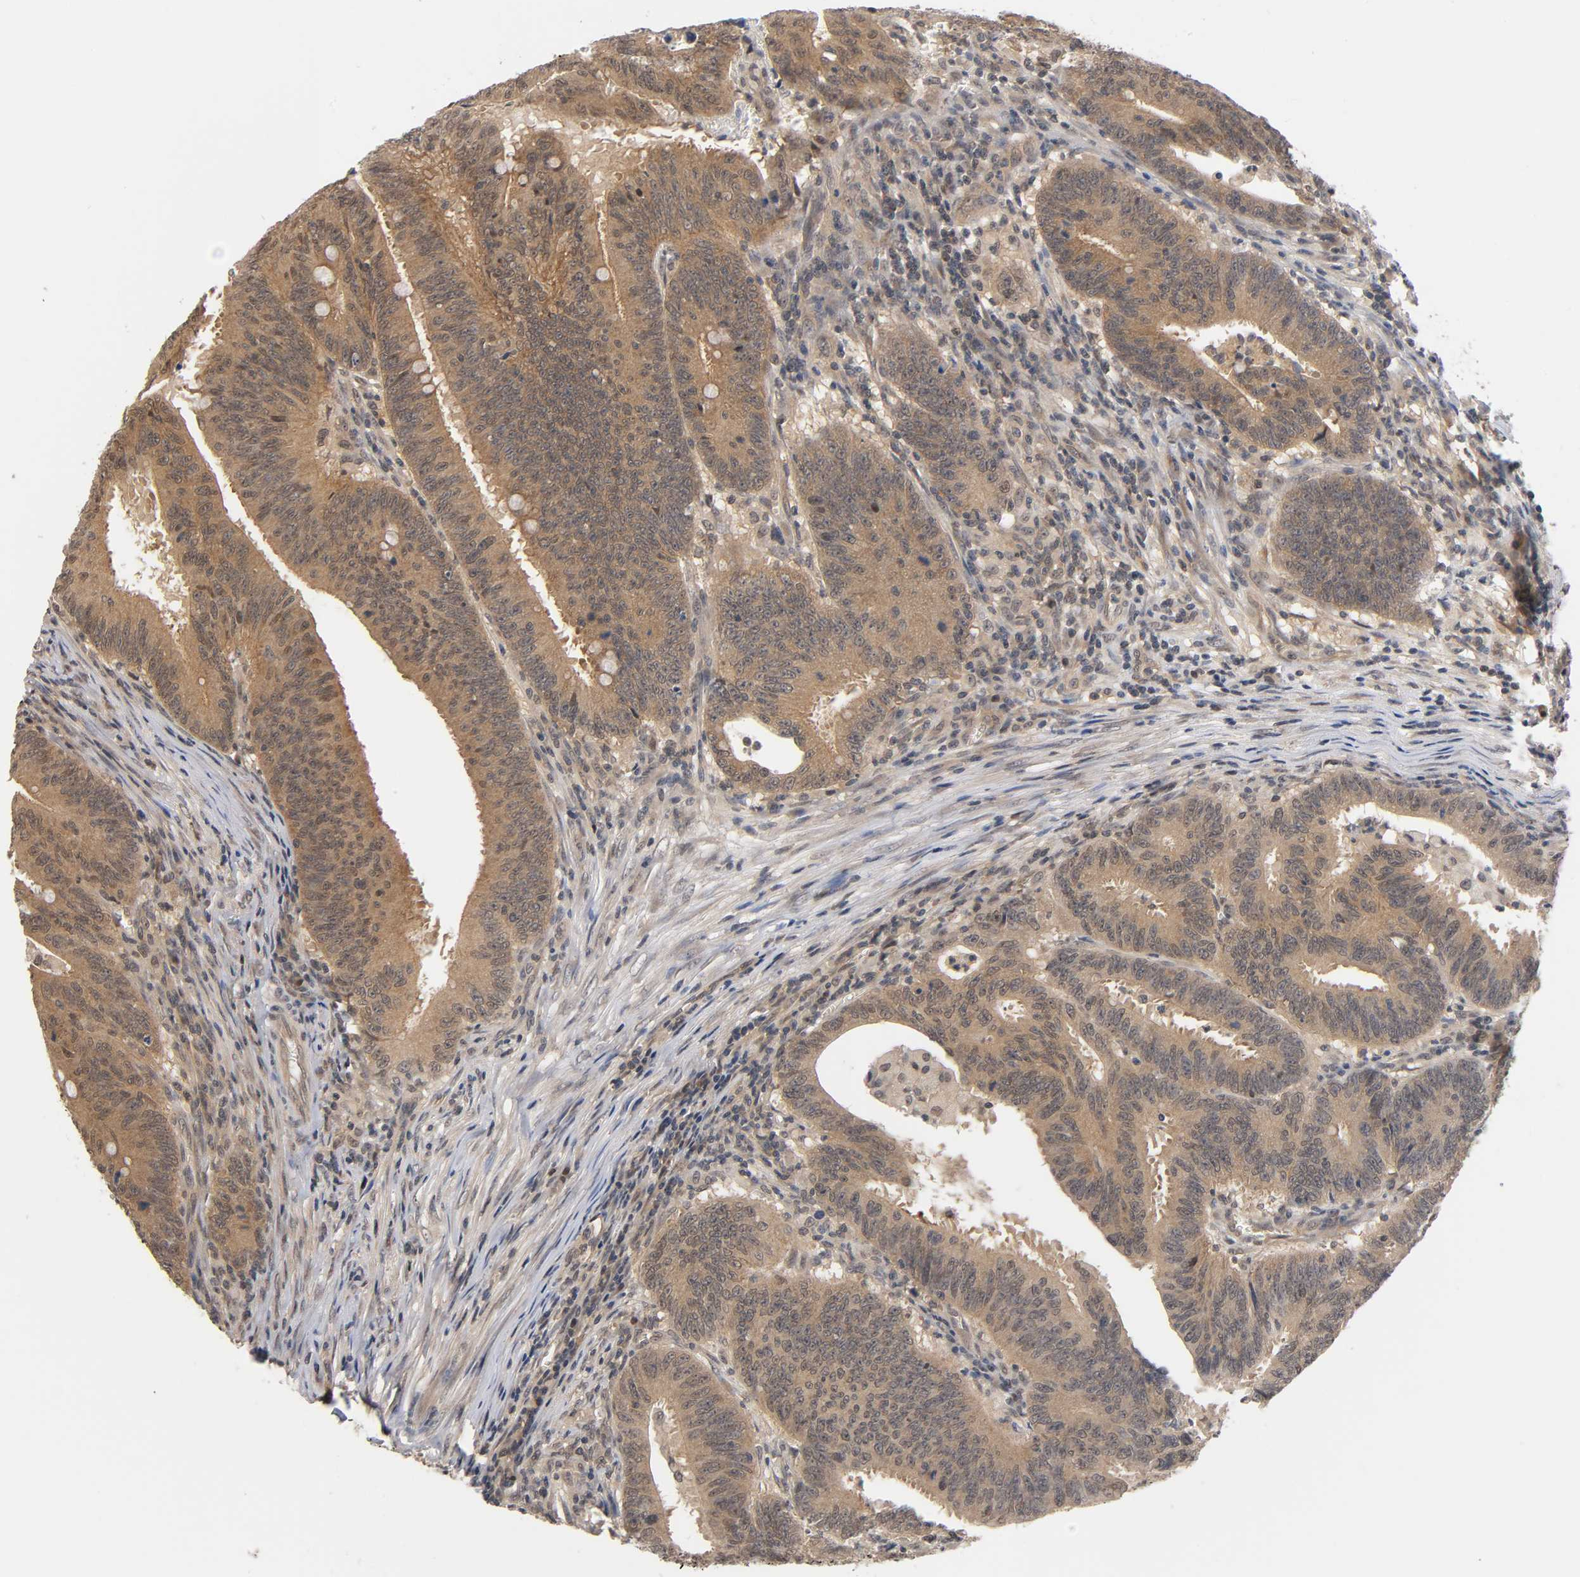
{"staining": {"intensity": "moderate", "quantity": ">75%", "location": "cytoplasmic/membranous"}, "tissue": "colorectal cancer", "cell_type": "Tumor cells", "image_type": "cancer", "snomed": [{"axis": "morphology", "description": "Adenocarcinoma, NOS"}, {"axis": "topography", "description": "Colon"}], "caption": "Brown immunohistochemical staining in colorectal adenocarcinoma demonstrates moderate cytoplasmic/membranous positivity in about >75% of tumor cells. Immunohistochemistry (ihc) stains the protein of interest in brown and the nuclei are stained blue.", "gene": "PRKAB1", "patient": {"sex": "male", "age": 45}}